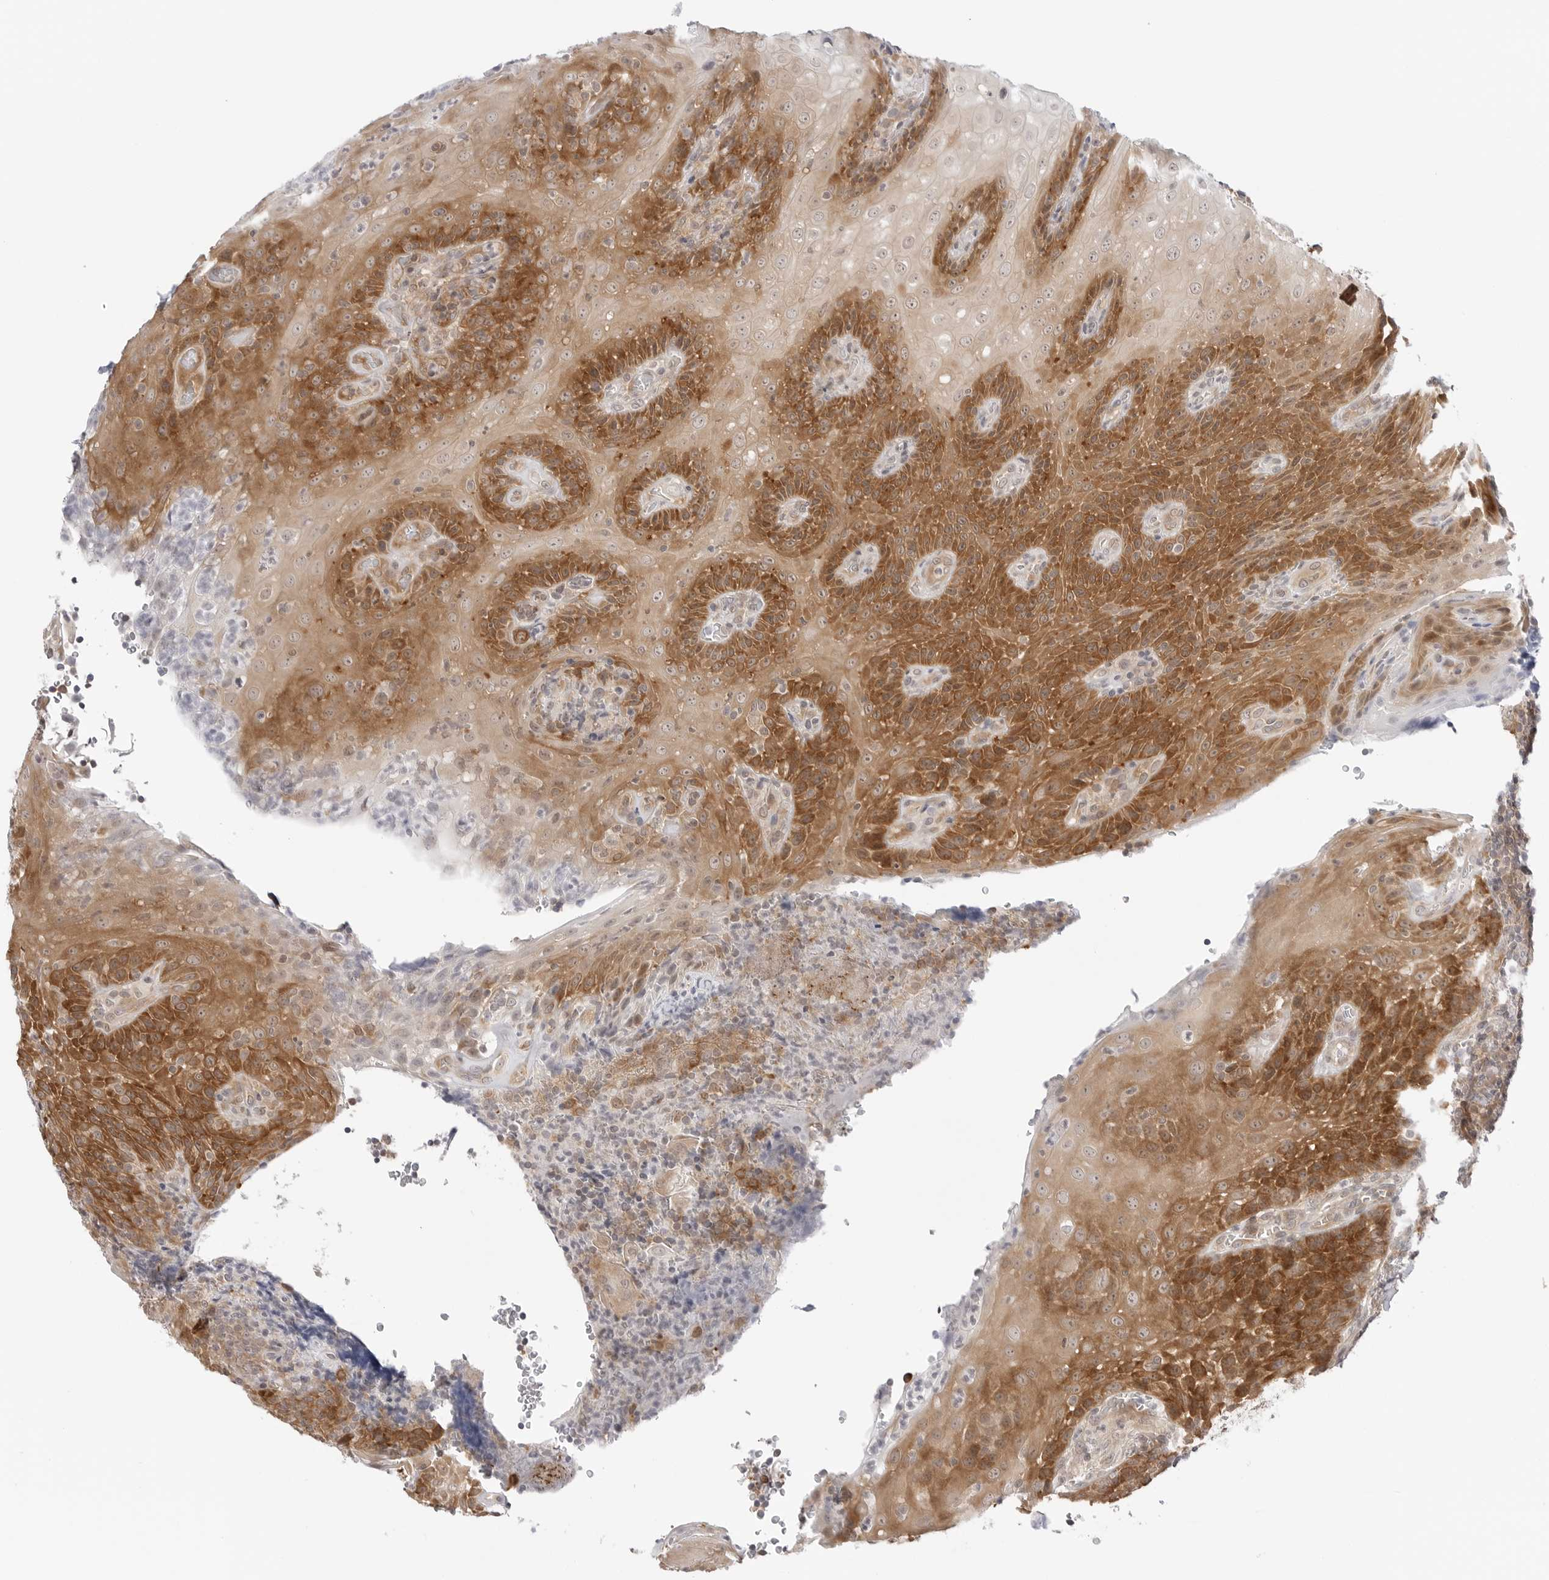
{"staining": {"intensity": "strong", "quantity": ">75%", "location": "cytoplasmic/membranous"}, "tissue": "tonsil", "cell_type": "Germinal center cells", "image_type": "normal", "snomed": [{"axis": "morphology", "description": "Normal tissue, NOS"}, {"axis": "topography", "description": "Tonsil"}], "caption": "Tonsil stained for a protein exhibits strong cytoplasmic/membranous positivity in germinal center cells. The protein is stained brown, and the nuclei are stained in blue (DAB (3,3'-diaminobenzidine) IHC with brightfield microscopy, high magnification).", "gene": "NUDC", "patient": {"sex": "male", "age": 37}}